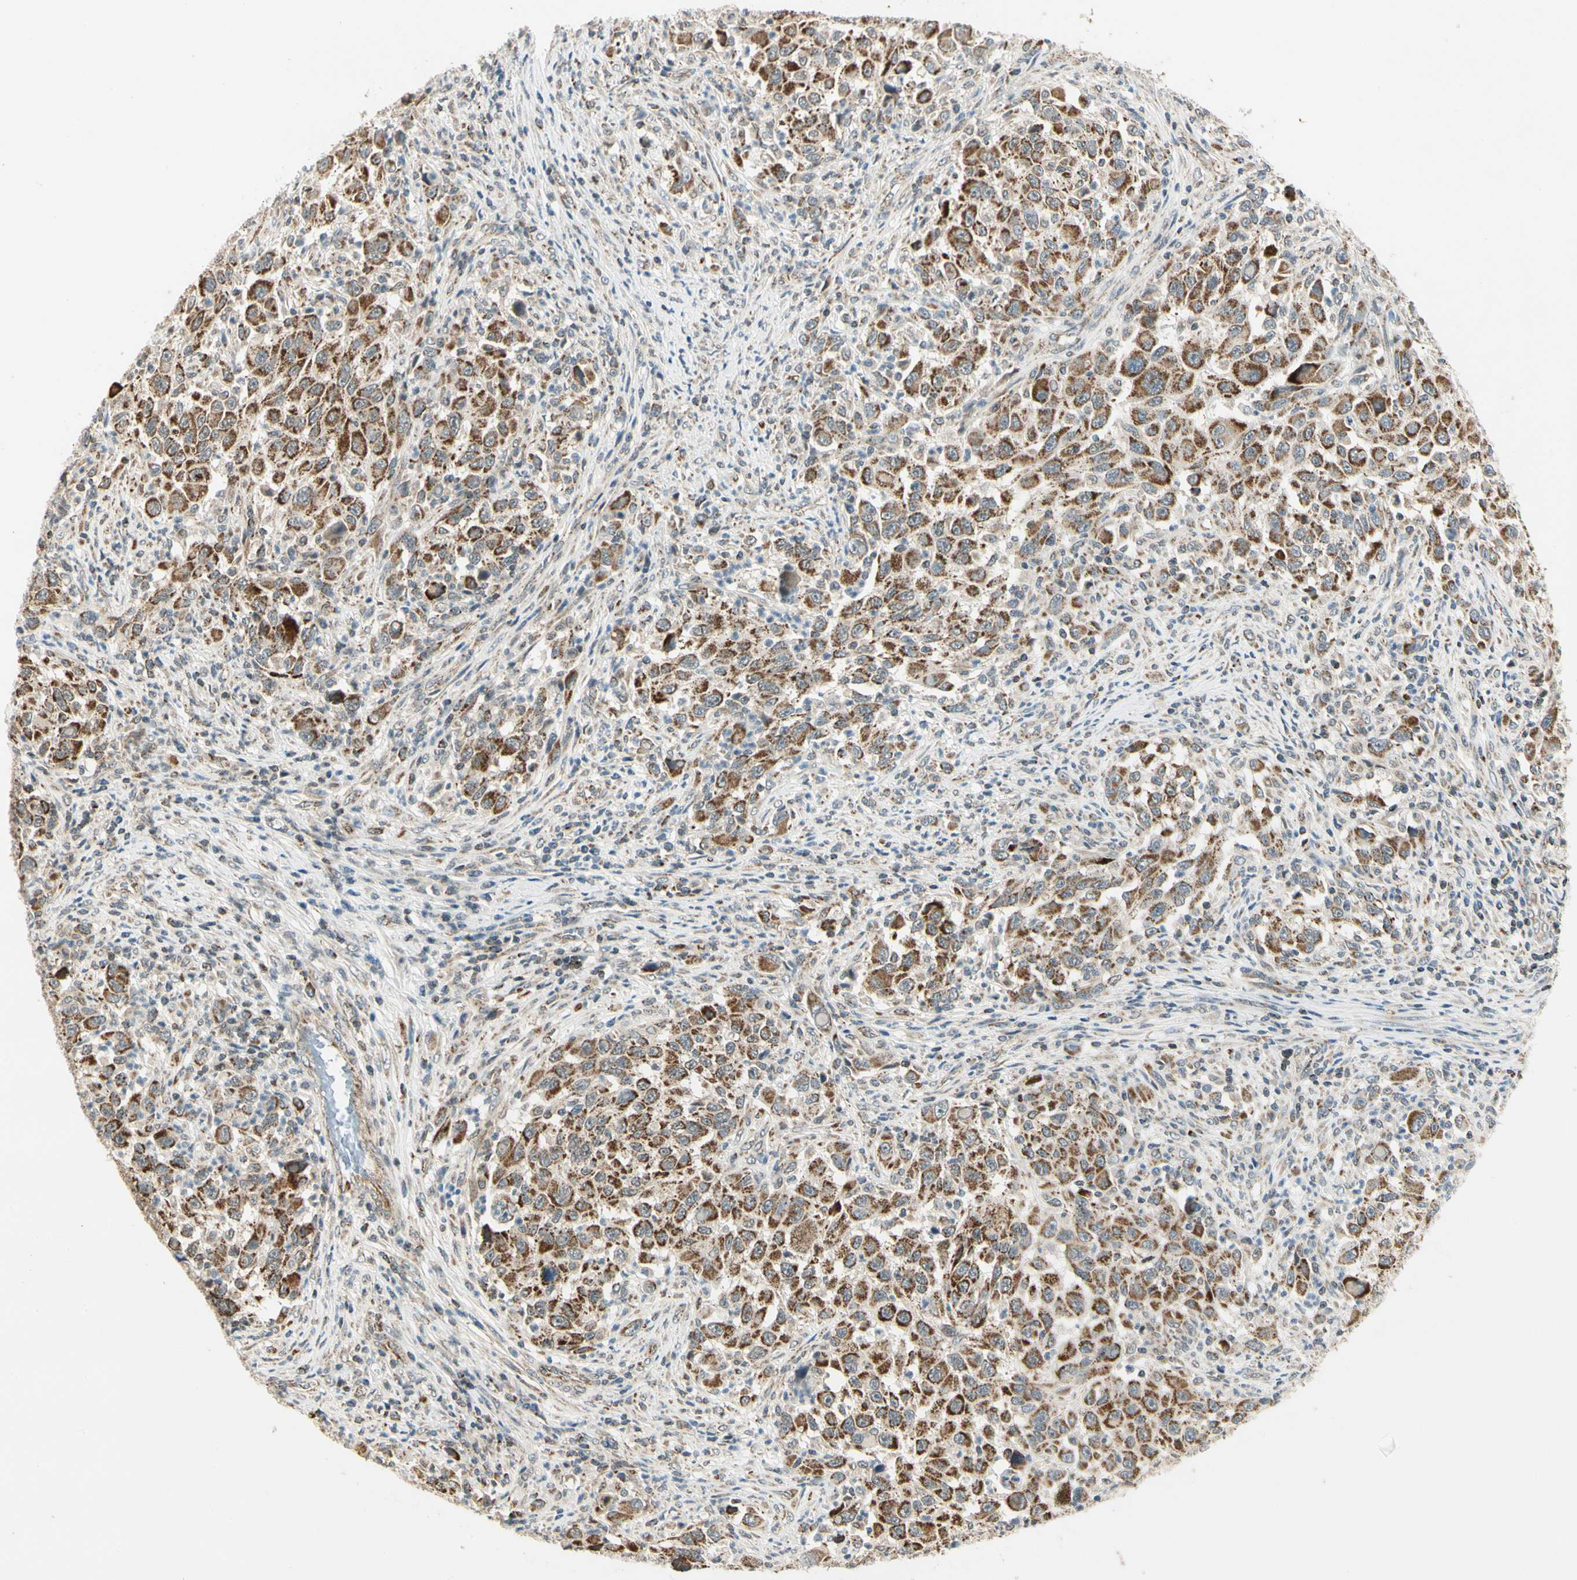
{"staining": {"intensity": "moderate", "quantity": ">75%", "location": "cytoplasmic/membranous"}, "tissue": "melanoma", "cell_type": "Tumor cells", "image_type": "cancer", "snomed": [{"axis": "morphology", "description": "Malignant melanoma, Metastatic site"}, {"axis": "topography", "description": "Lymph node"}], "caption": "Malignant melanoma (metastatic site) stained with a protein marker reveals moderate staining in tumor cells.", "gene": "KHDC4", "patient": {"sex": "male", "age": 61}}